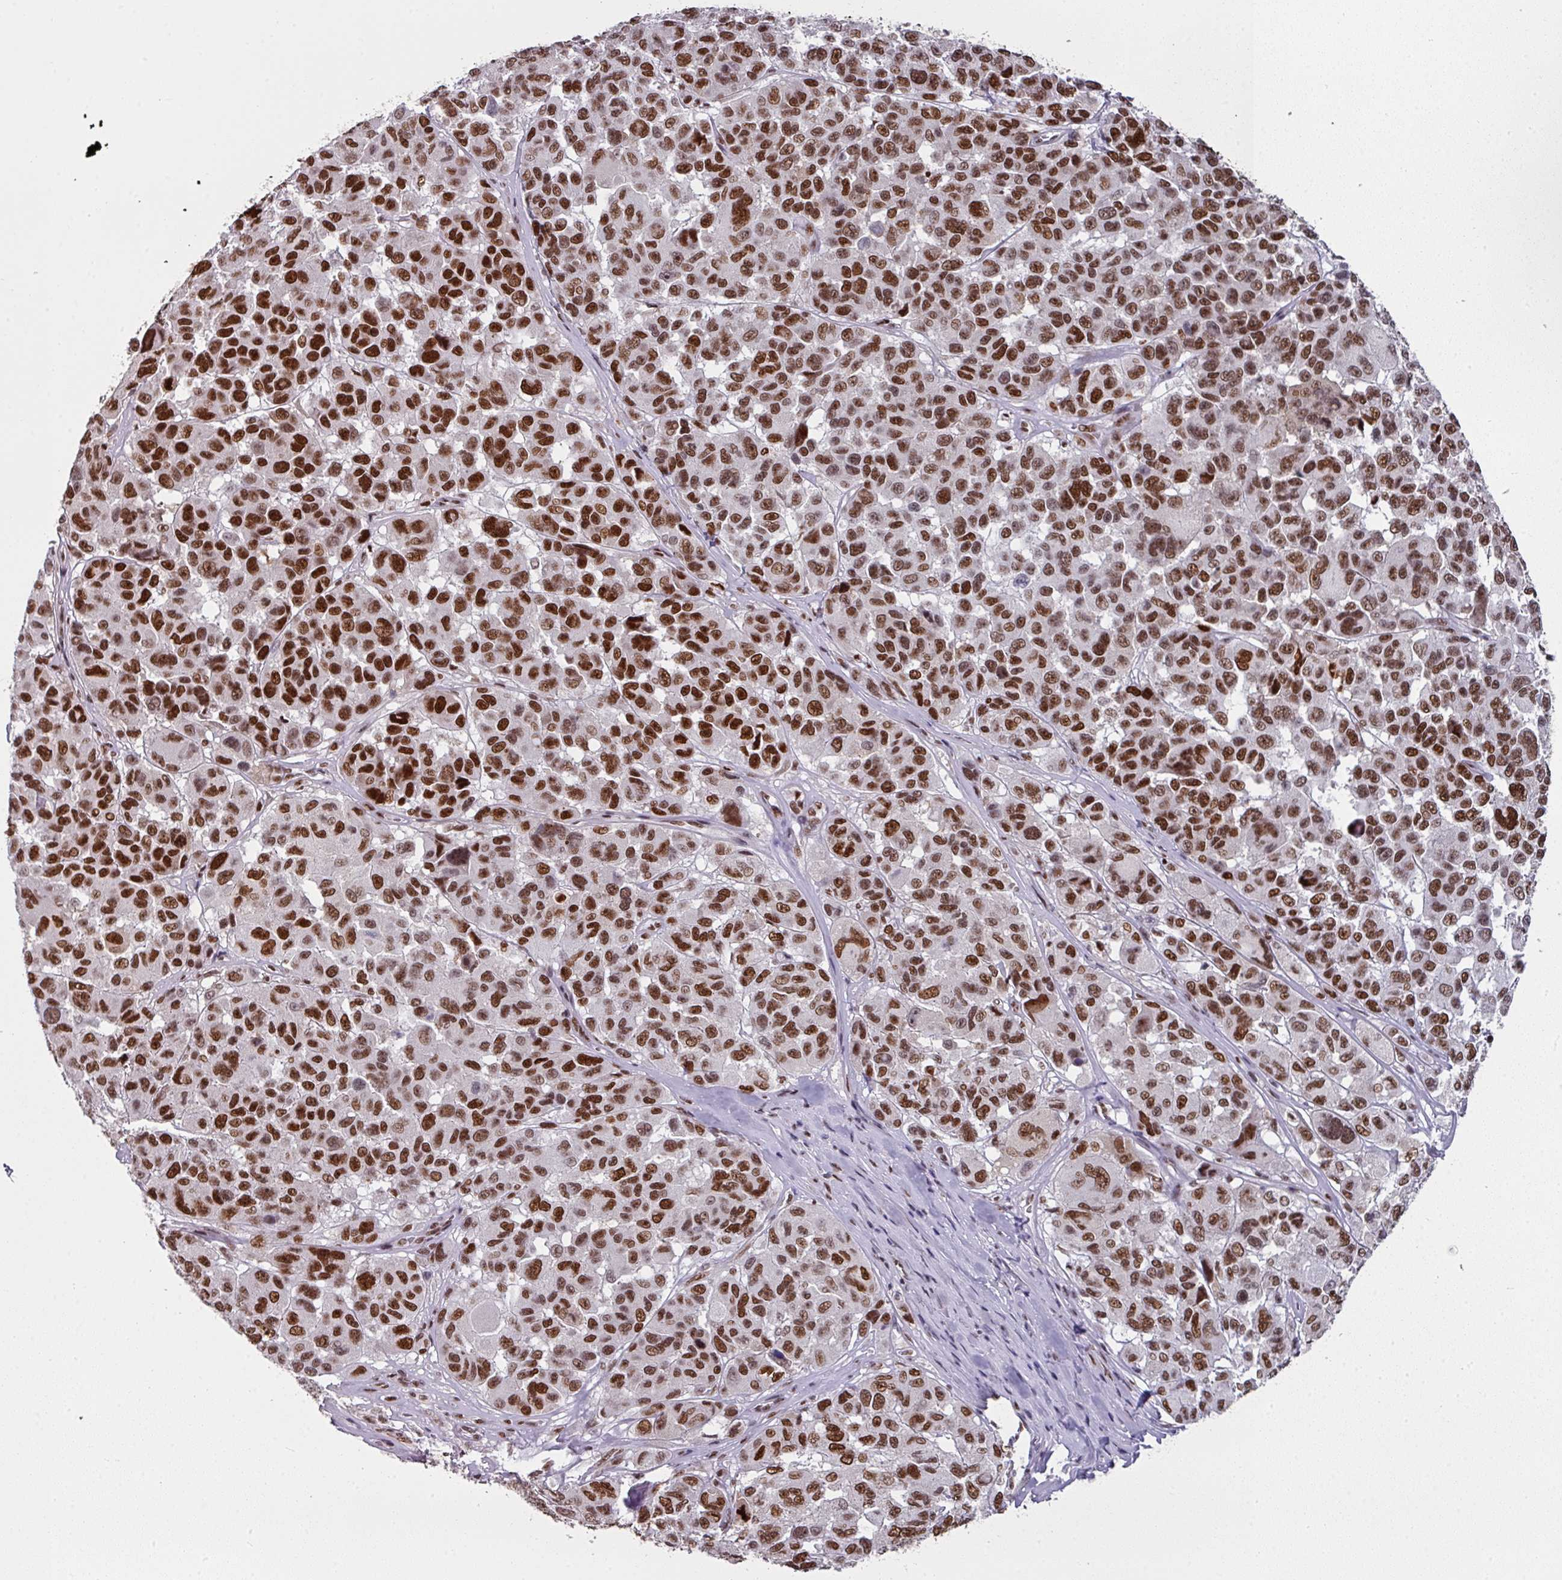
{"staining": {"intensity": "strong", "quantity": ">75%", "location": "nuclear"}, "tissue": "melanoma", "cell_type": "Tumor cells", "image_type": "cancer", "snomed": [{"axis": "morphology", "description": "Malignant melanoma, NOS"}, {"axis": "topography", "description": "Skin"}], "caption": "A high-resolution image shows immunohistochemistry staining of malignant melanoma, which reveals strong nuclear expression in approximately >75% of tumor cells.", "gene": "RAD50", "patient": {"sex": "female", "age": 66}}